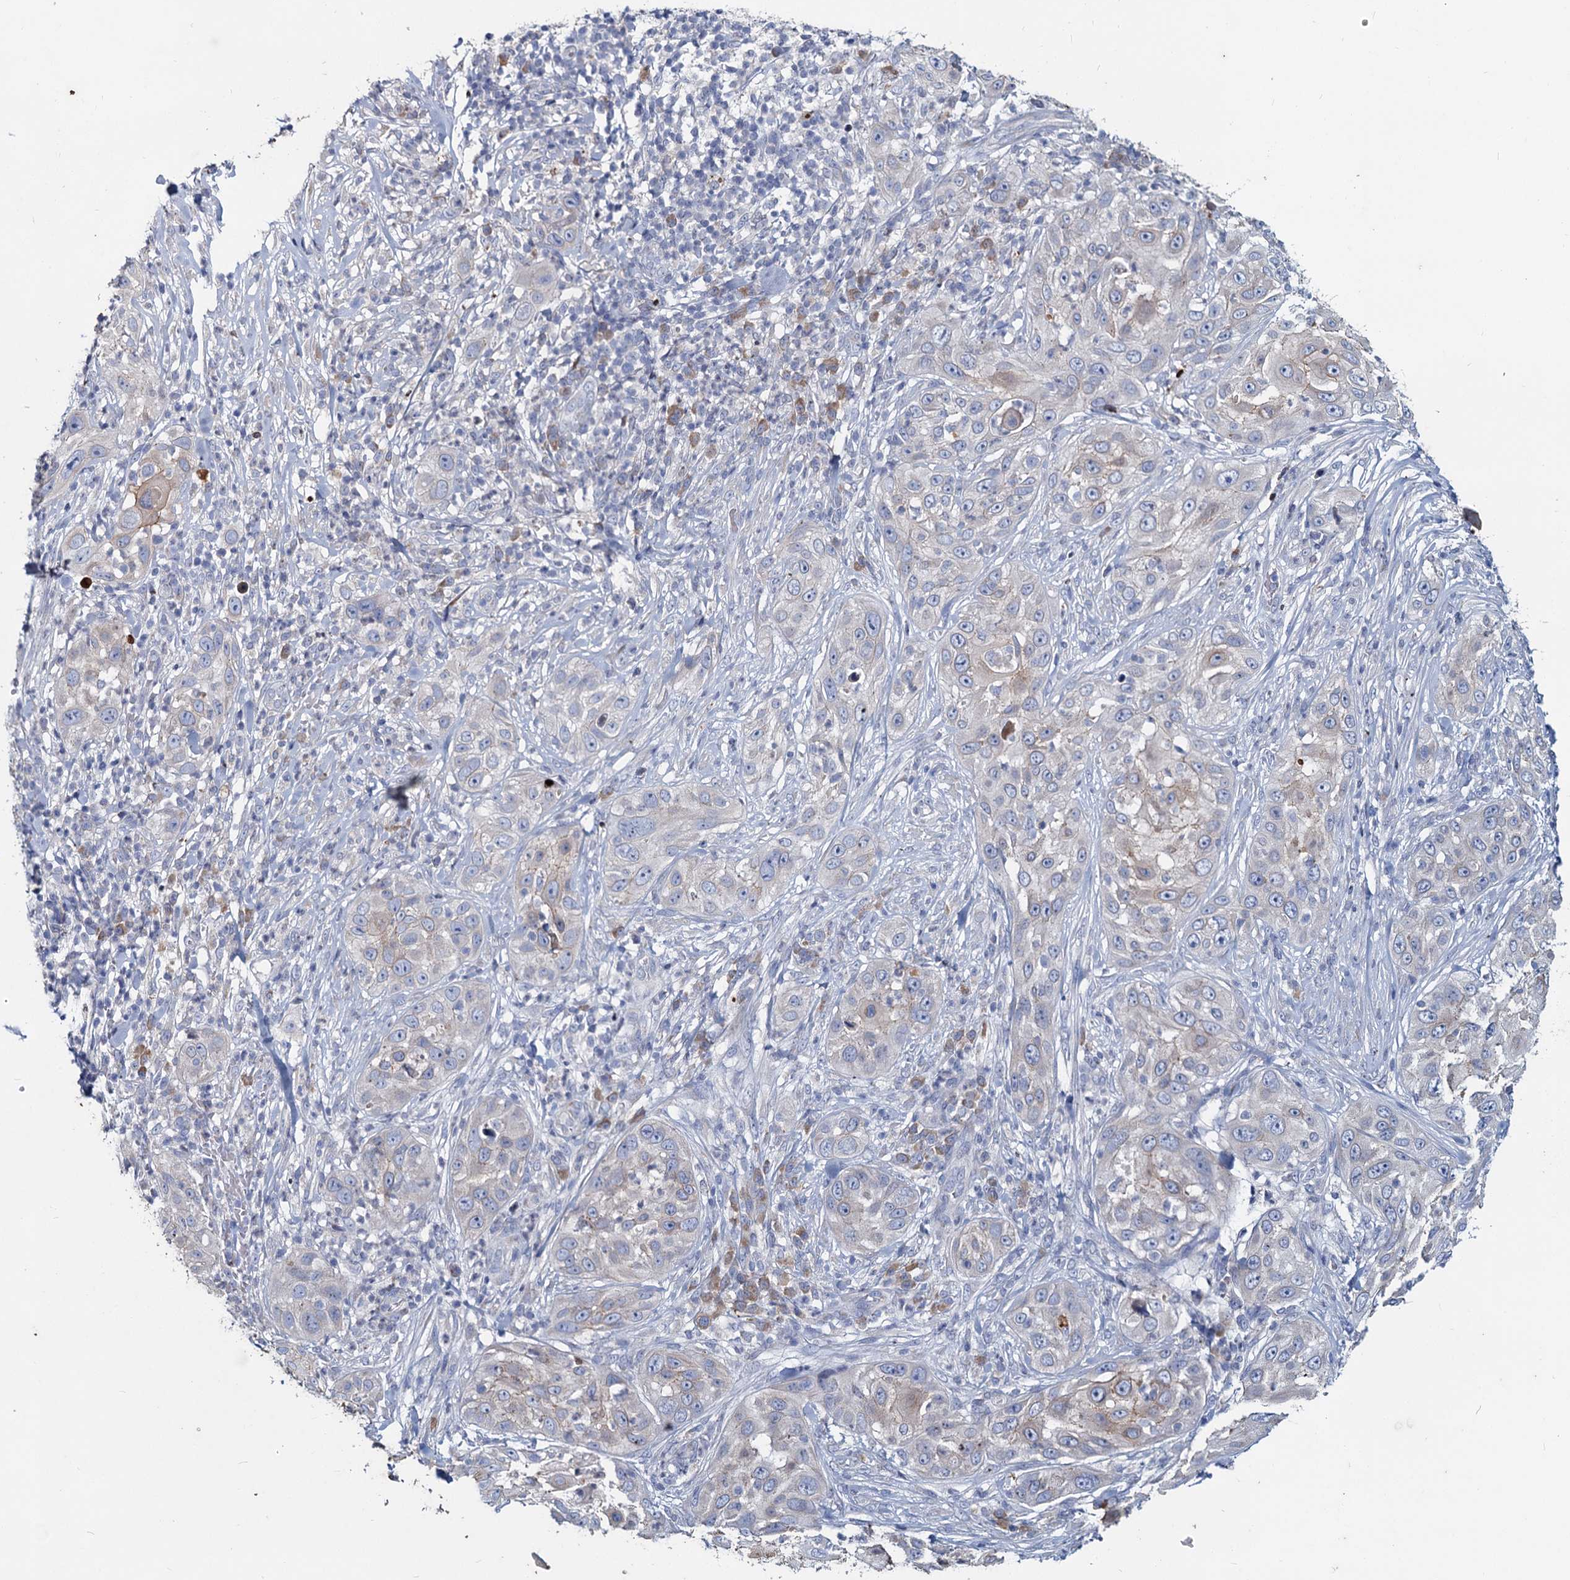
{"staining": {"intensity": "weak", "quantity": "<25%", "location": "cytoplasmic/membranous"}, "tissue": "skin cancer", "cell_type": "Tumor cells", "image_type": "cancer", "snomed": [{"axis": "morphology", "description": "Squamous cell carcinoma, NOS"}, {"axis": "topography", "description": "Skin"}], "caption": "Immunohistochemical staining of human skin cancer (squamous cell carcinoma) displays no significant staining in tumor cells. (DAB (3,3'-diaminobenzidine) IHC, high magnification).", "gene": "TMX2", "patient": {"sex": "female", "age": 44}}